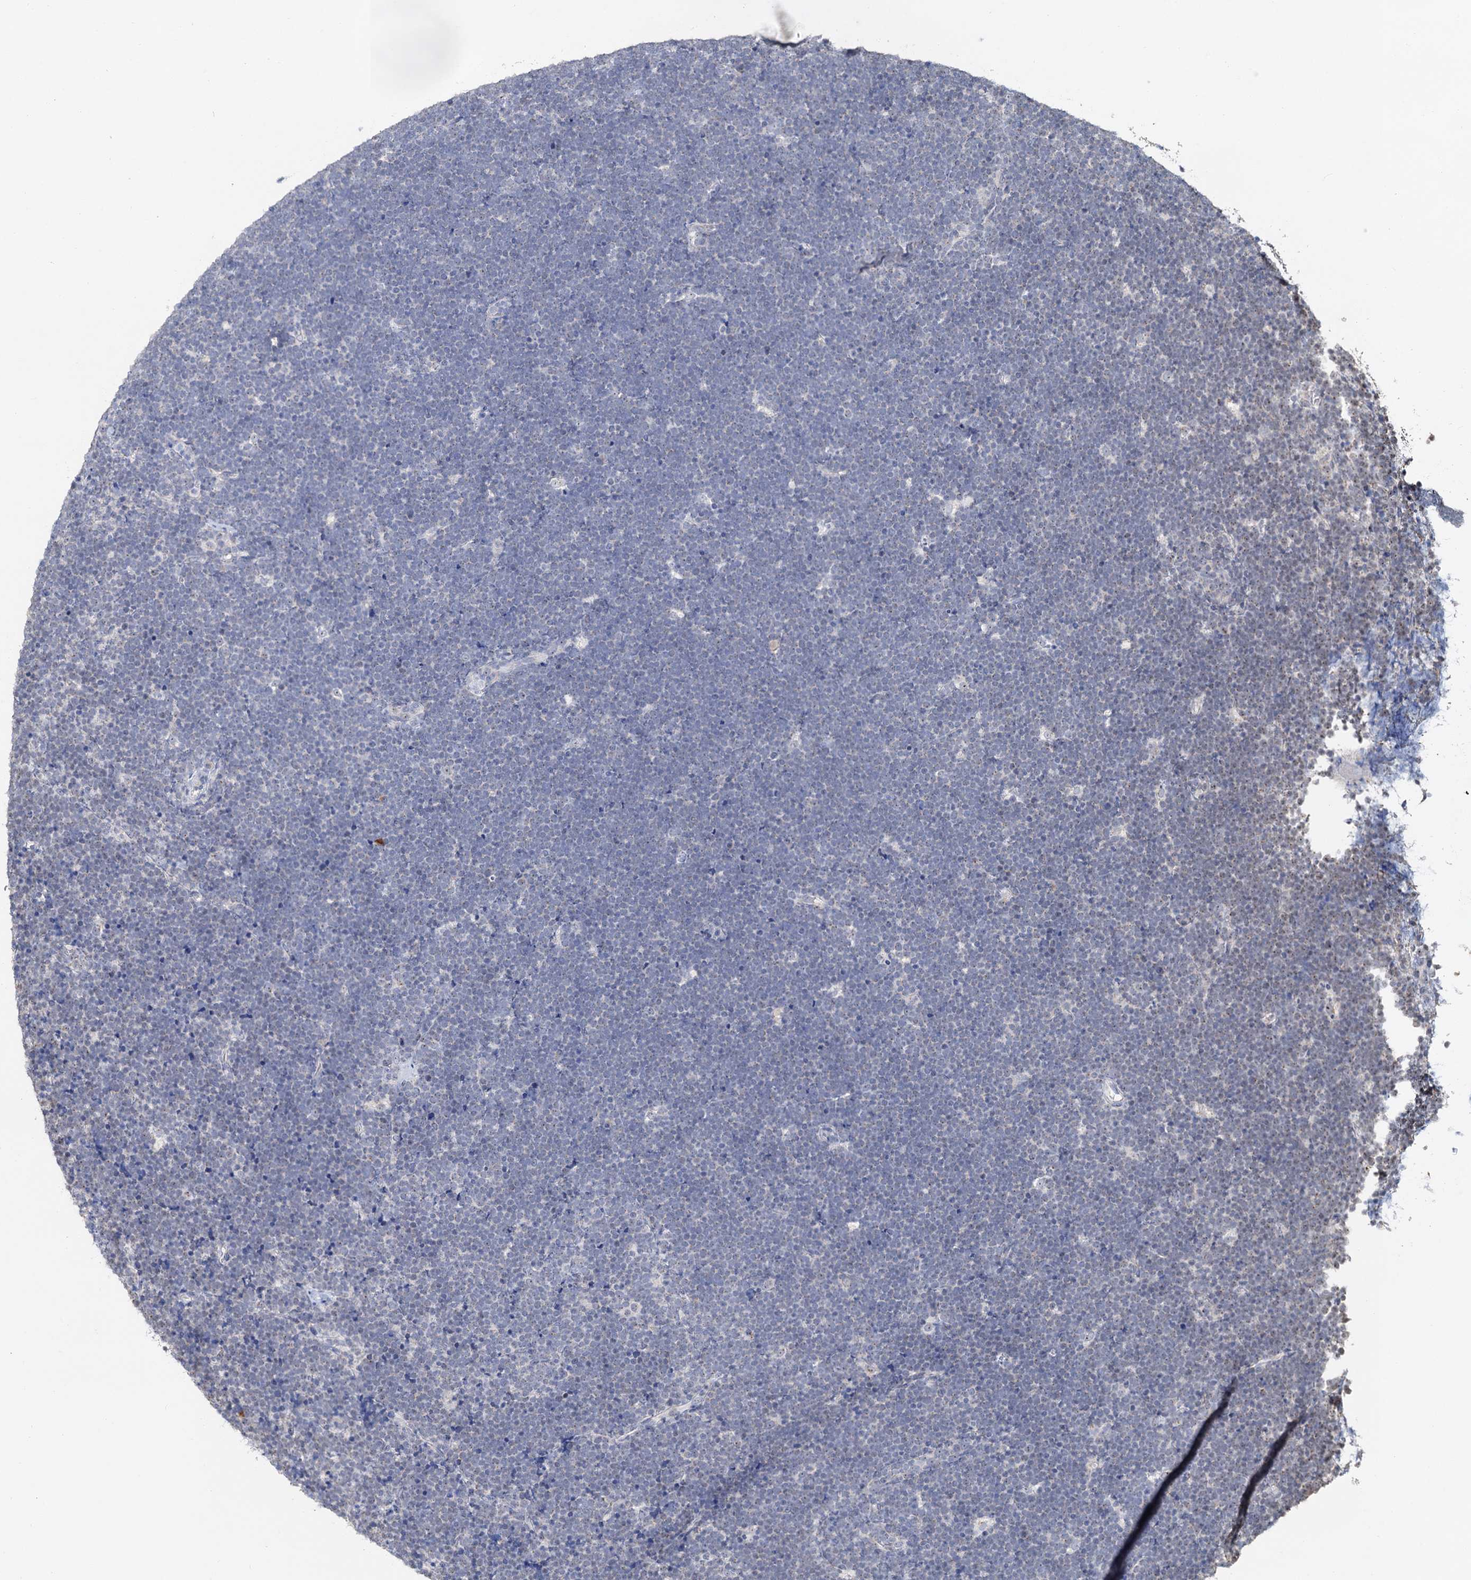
{"staining": {"intensity": "negative", "quantity": "none", "location": "none"}, "tissue": "lymphoma", "cell_type": "Tumor cells", "image_type": "cancer", "snomed": [{"axis": "morphology", "description": "Malignant lymphoma, non-Hodgkin's type, High grade"}, {"axis": "topography", "description": "Lymph node"}], "caption": "An image of high-grade malignant lymphoma, non-Hodgkin's type stained for a protein demonstrates no brown staining in tumor cells.", "gene": "C2CD3", "patient": {"sex": "male", "age": 13}}